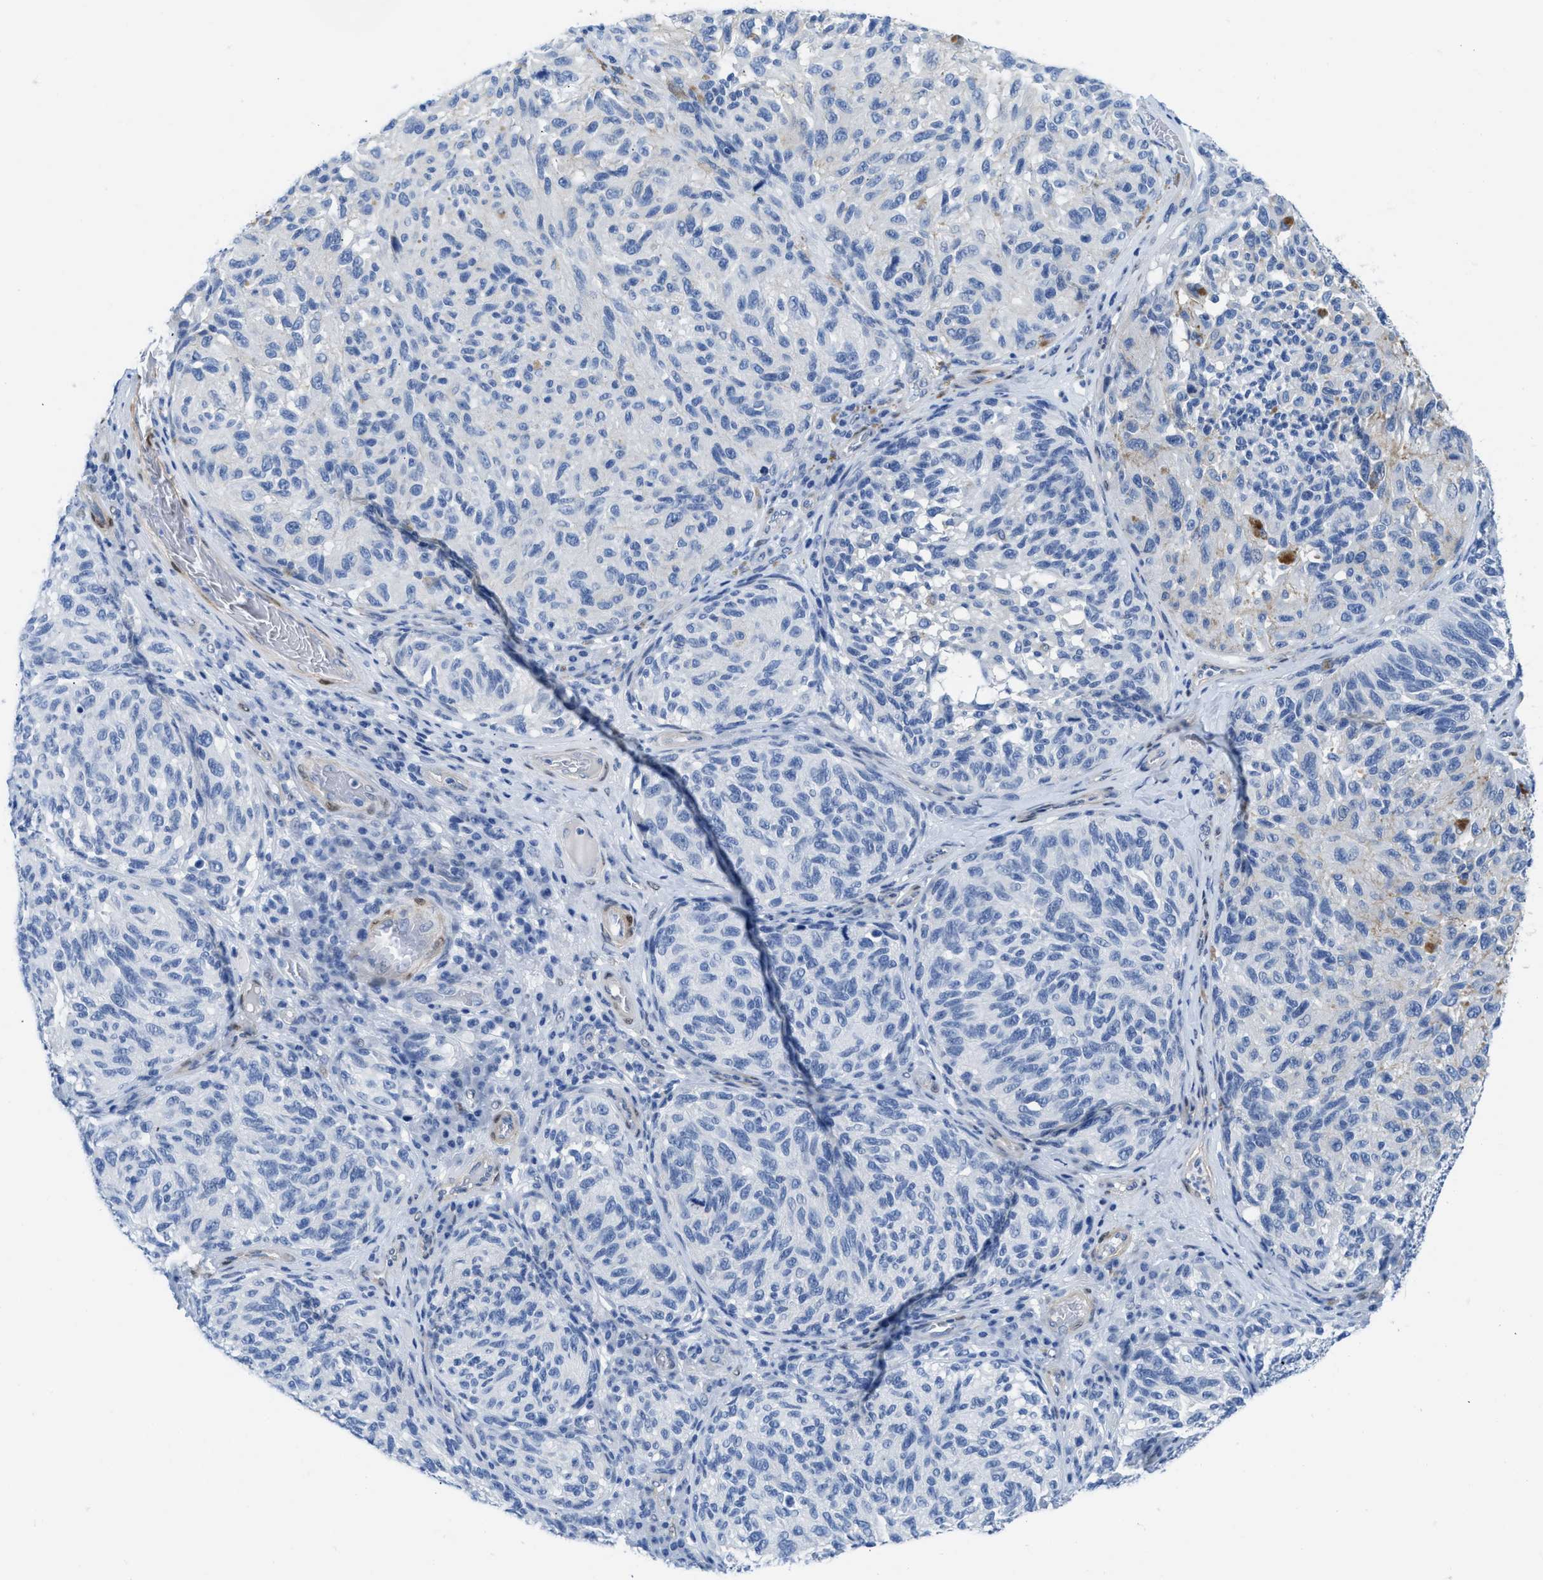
{"staining": {"intensity": "negative", "quantity": "none", "location": "none"}, "tissue": "melanoma", "cell_type": "Tumor cells", "image_type": "cancer", "snomed": [{"axis": "morphology", "description": "Malignant melanoma, NOS"}, {"axis": "topography", "description": "Skin"}], "caption": "Immunohistochemical staining of malignant melanoma exhibits no significant staining in tumor cells.", "gene": "NKAIN3", "patient": {"sex": "female", "age": 73}}